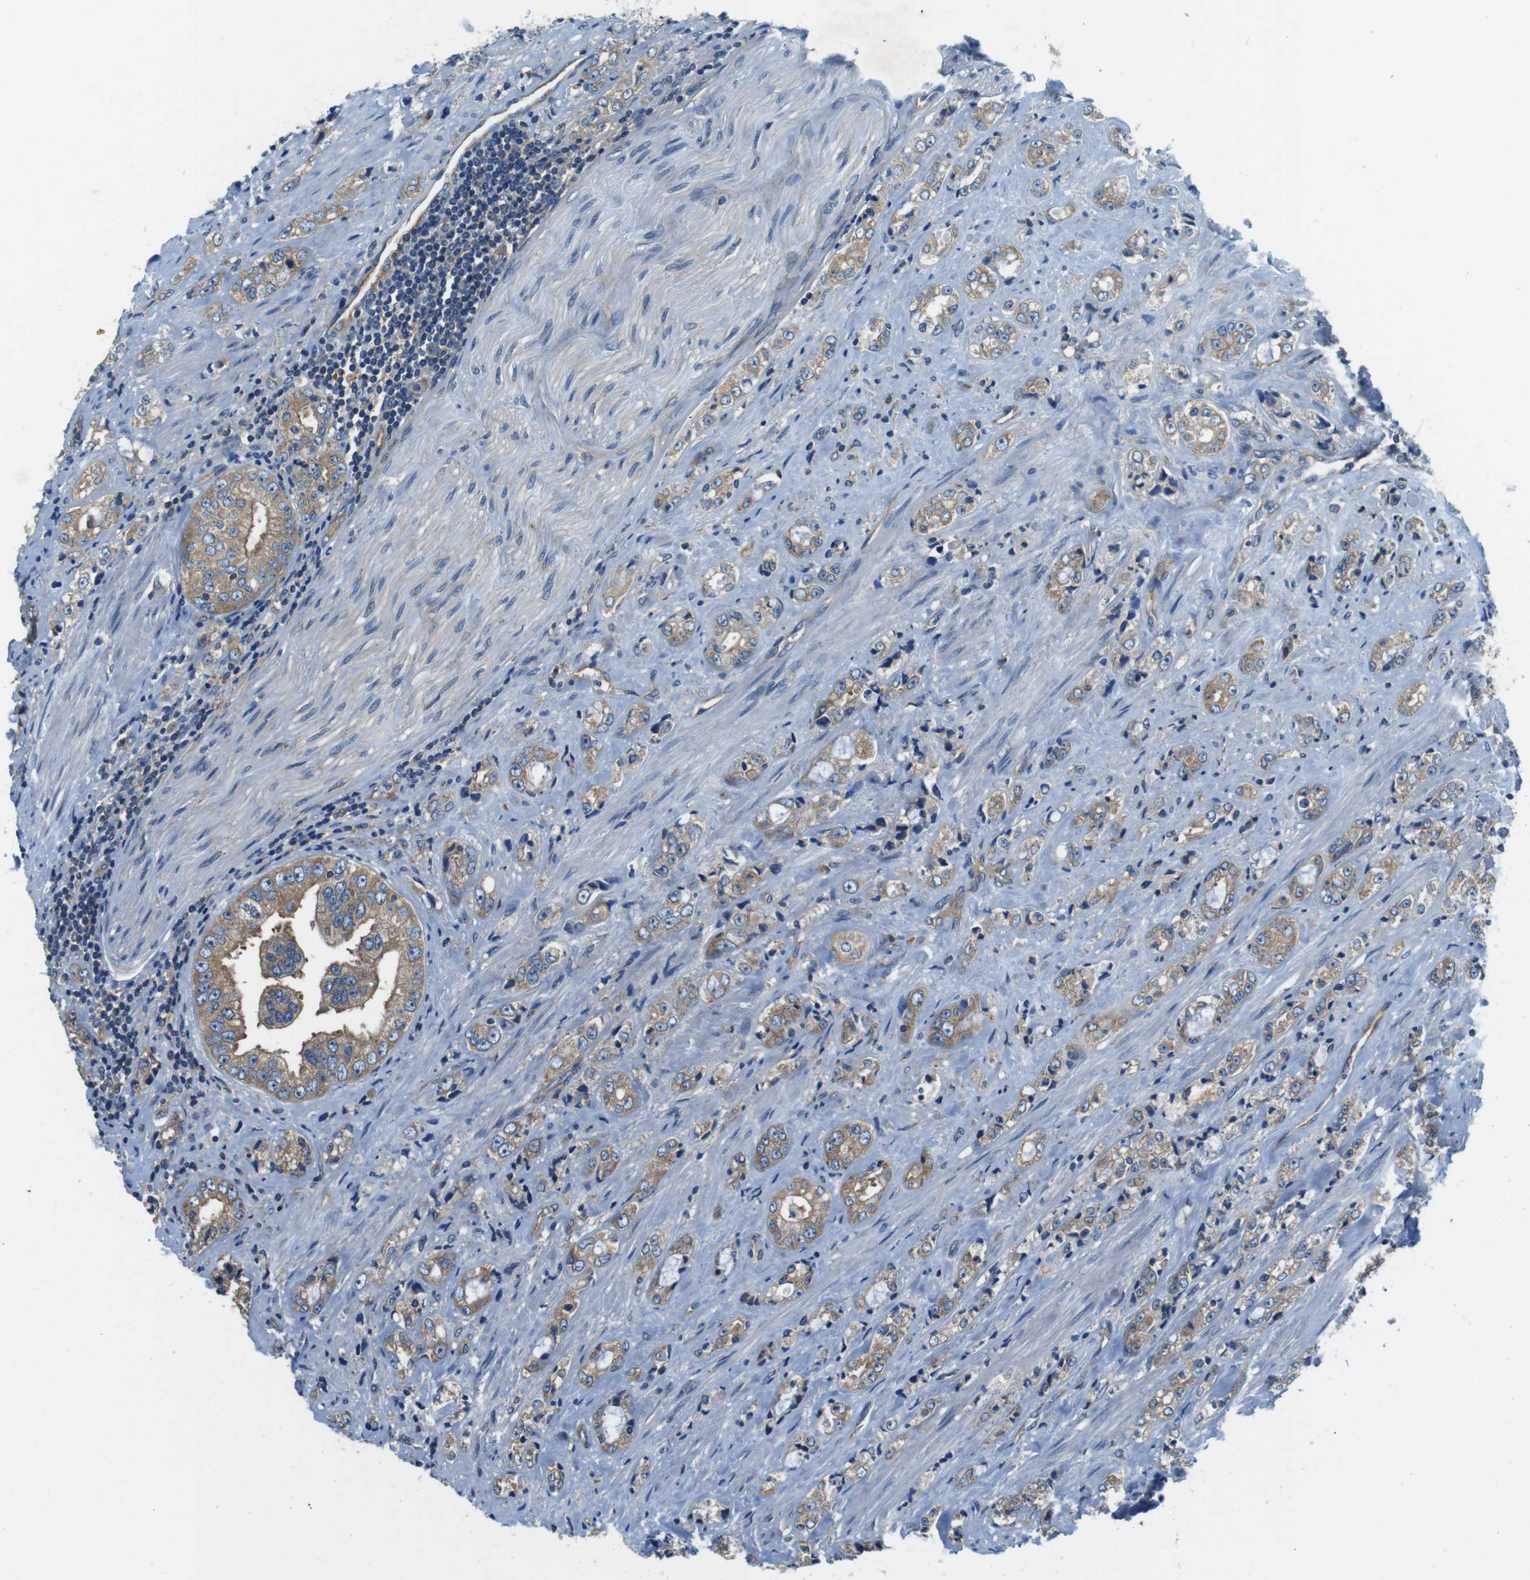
{"staining": {"intensity": "weak", "quantity": ">75%", "location": "cytoplasmic/membranous"}, "tissue": "prostate cancer", "cell_type": "Tumor cells", "image_type": "cancer", "snomed": [{"axis": "morphology", "description": "Adenocarcinoma, High grade"}, {"axis": "topography", "description": "Prostate"}], "caption": "A brown stain highlights weak cytoplasmic/membranous expression of a protein in human prostate adenocarcinoma (high-grade) tumor cells.", "gene": "DENND4C", "patient": {"sex": "male", "age": 61}}